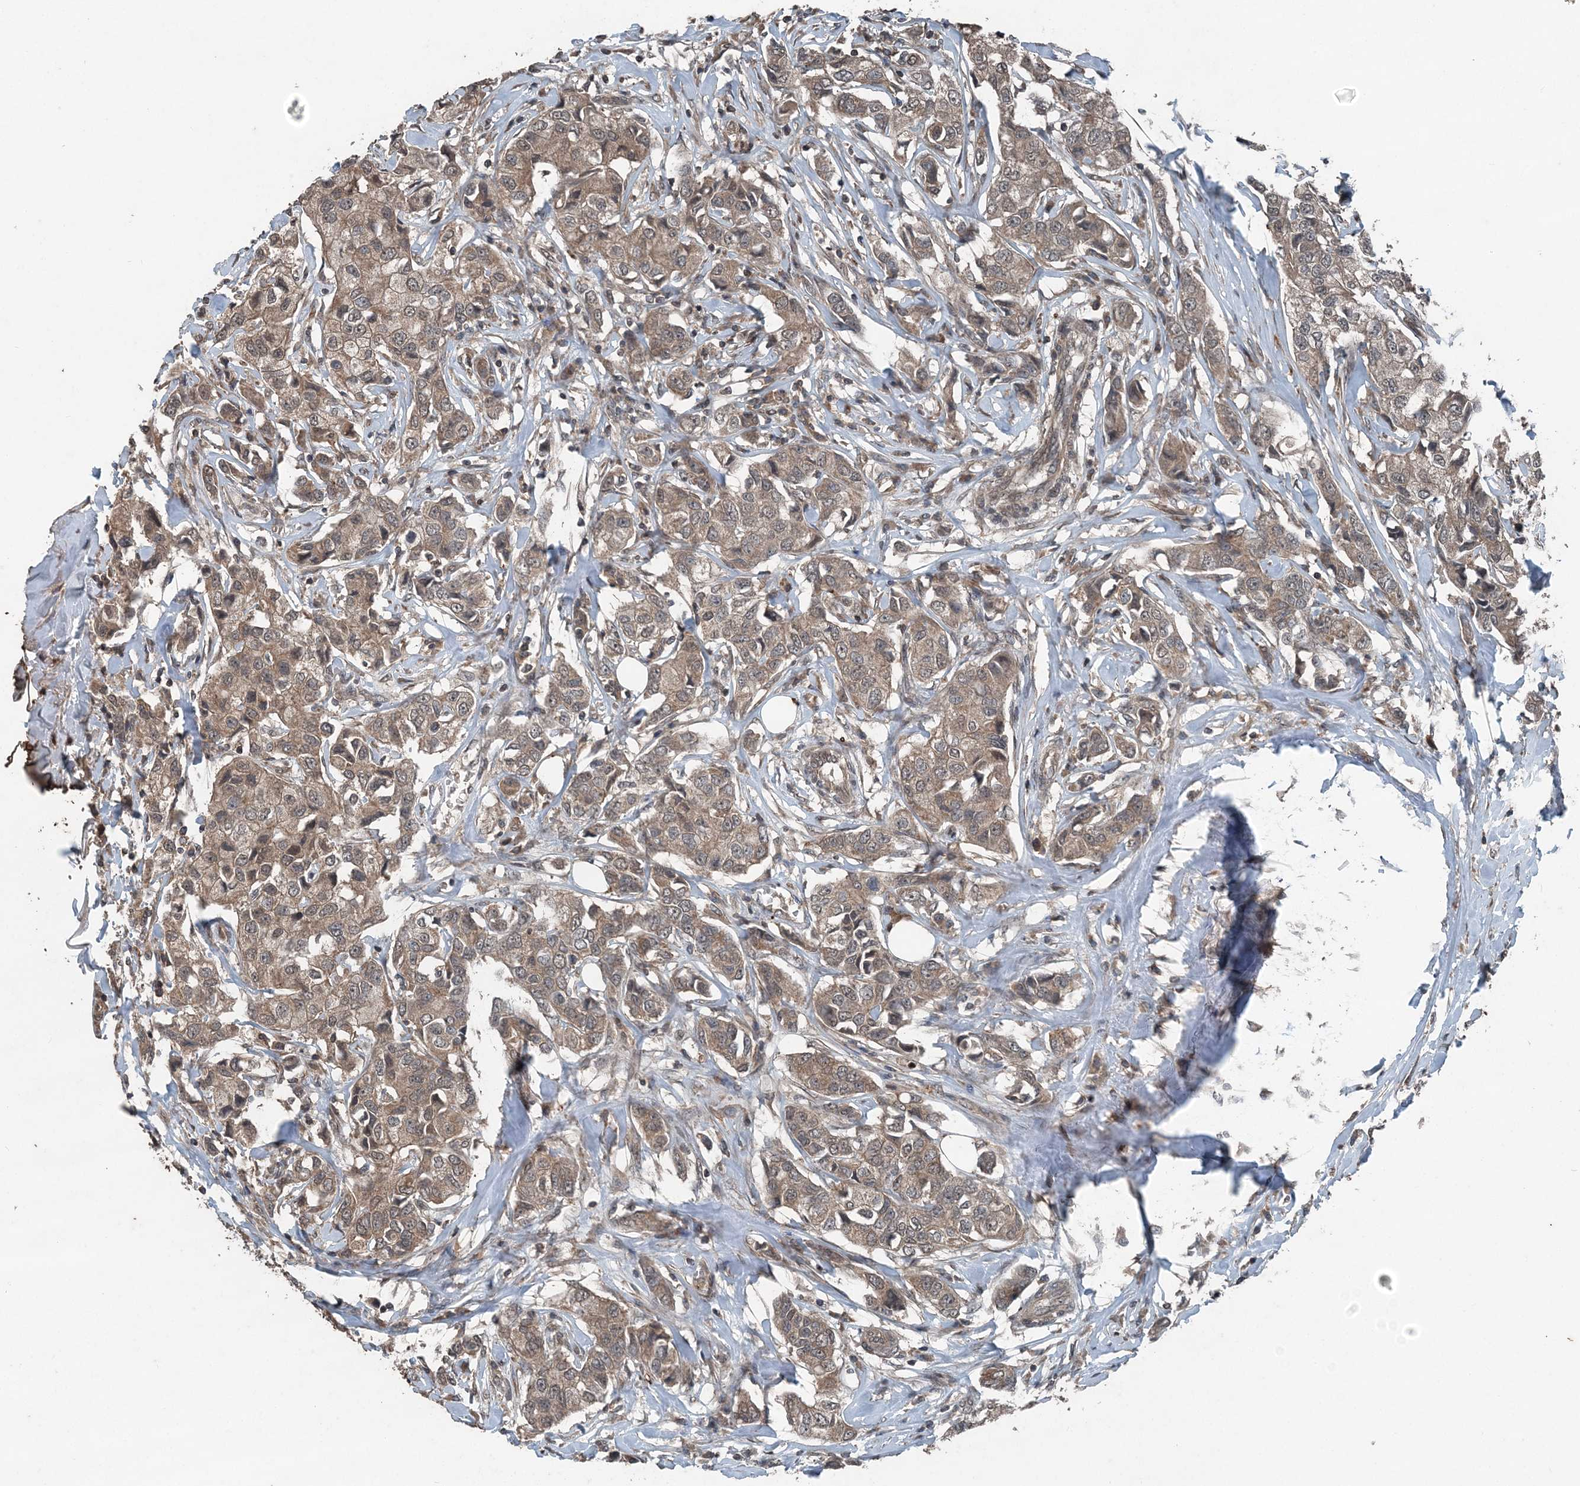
{"staining": {"intensity": "moderate", "quantity": ">75%", "location": "cytoplasmic/membranous"}, "tissue": "breast cancer", "cell_type": "Tumor cells", "image_type": "cancer", "snomed": [{"axis": "morphology", "description": "Duct carcinoma"}, {"axis": "topography", "description": "Breast"}], "caption": "Tumor cells display moderate cytoplasmic/membranous expression in approximately >75% of cells in breast cancer (infiltrating ductal carcinoma). Using DAB (brown) and hematoxylin (blue) stains, captured at high magnification using brightfield microscopy.", "gene": "CFL1", "patient": {"sex": "female", "age": 80}}